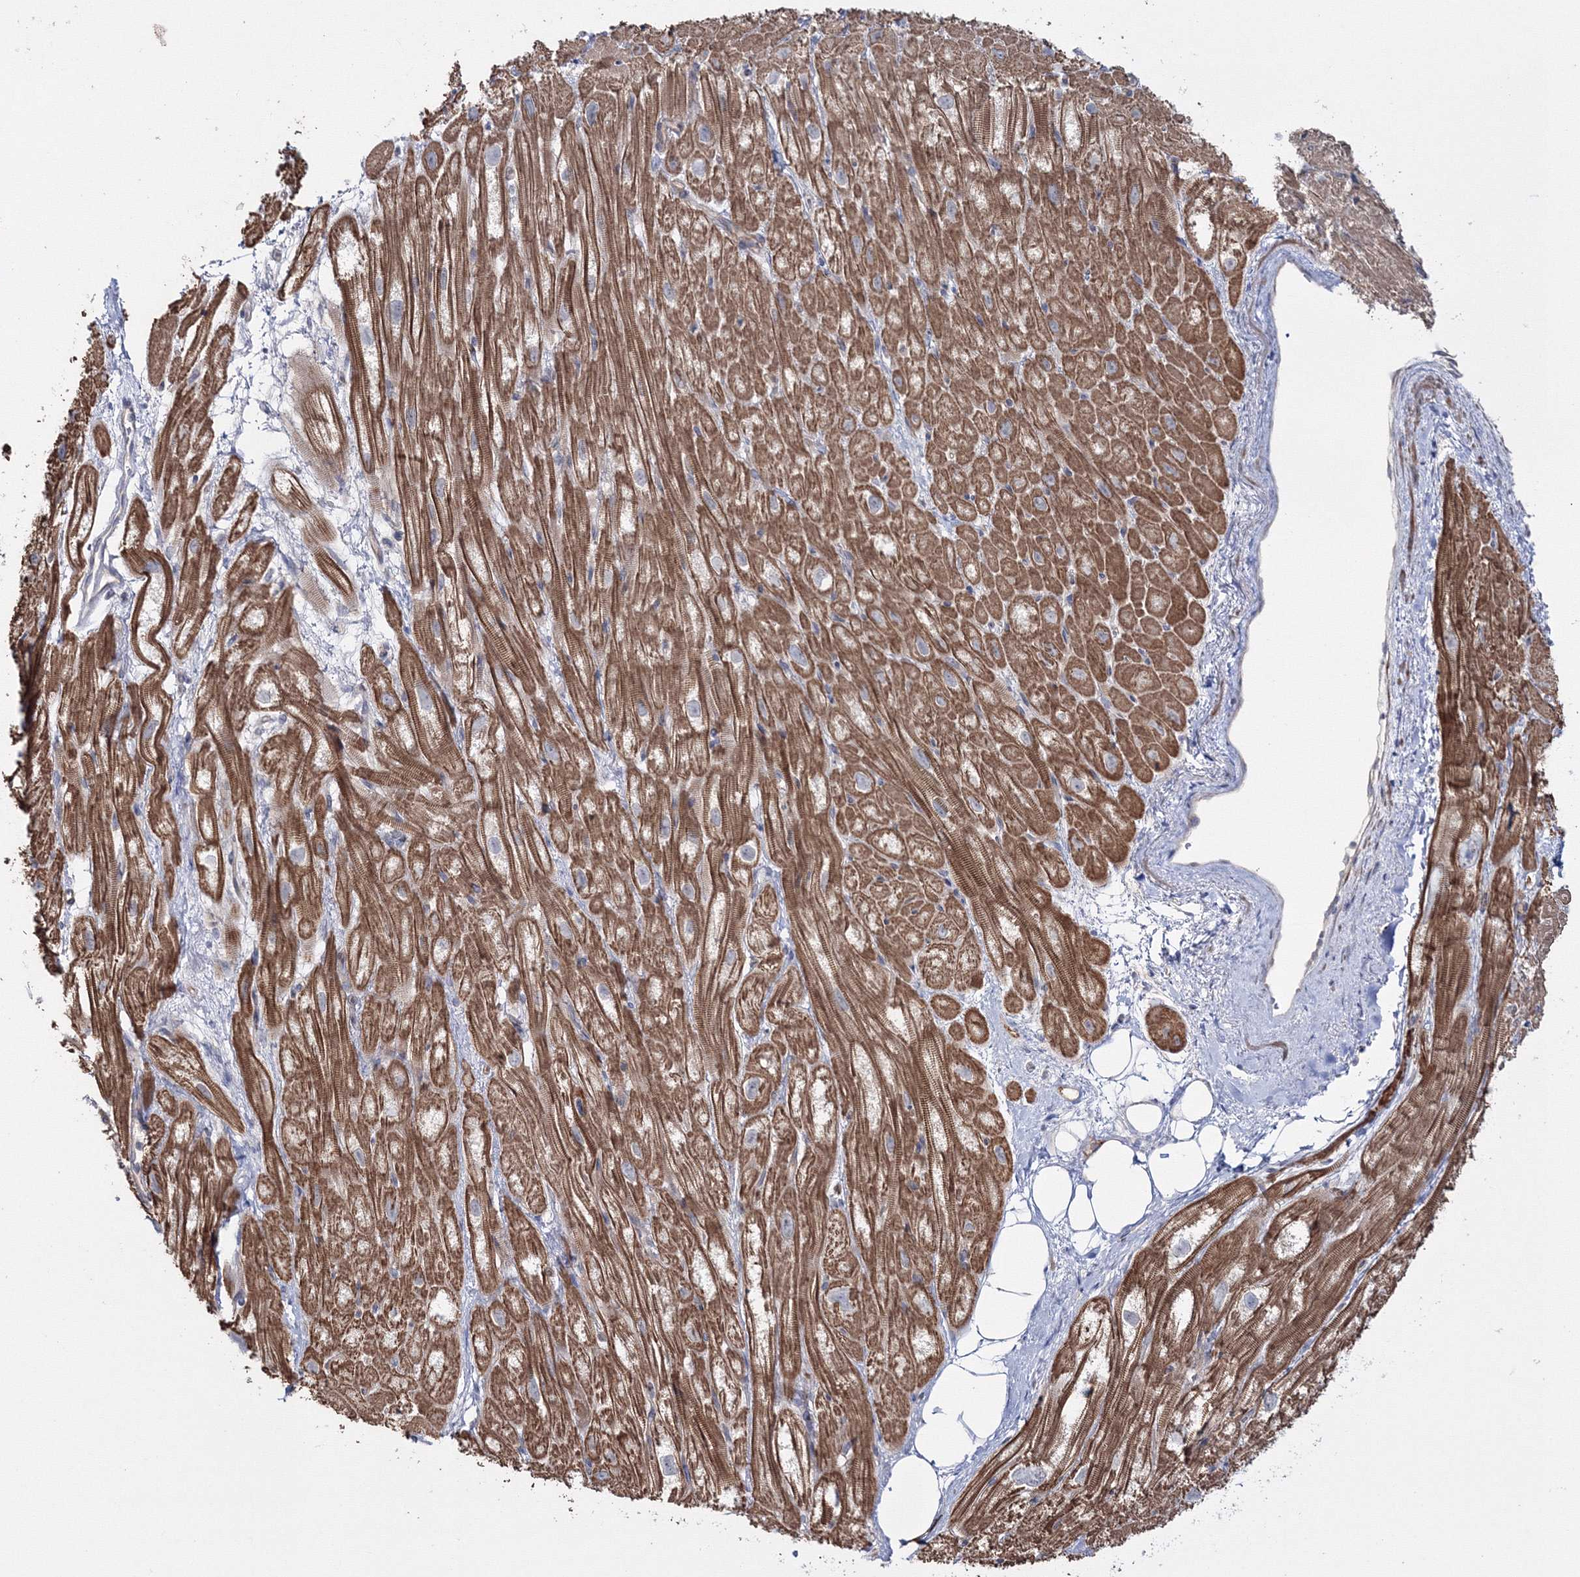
{"staining": {"intensity": "moderate", "quantity": ">75%", "location": "cytoplasmic/membranous"}, "tissue": "heart muscle", "cell_type": "Cardiomyocytes", "image_type": "normal", "snomed": [{"axis": "morphology", "description": "Normal tissue, NOS"}, {"axis": "topography", "description": "Heart"}], "caption": "Immunohistochemistry (IHC) (DAB) staining of unremarkable human heart muscle displays moderate cytoplasmic/membranous protein expression in approximately >75% of cardiomyocytes.", "gene": "IPMK", "patient": {"sex": "male", "age": 50}}